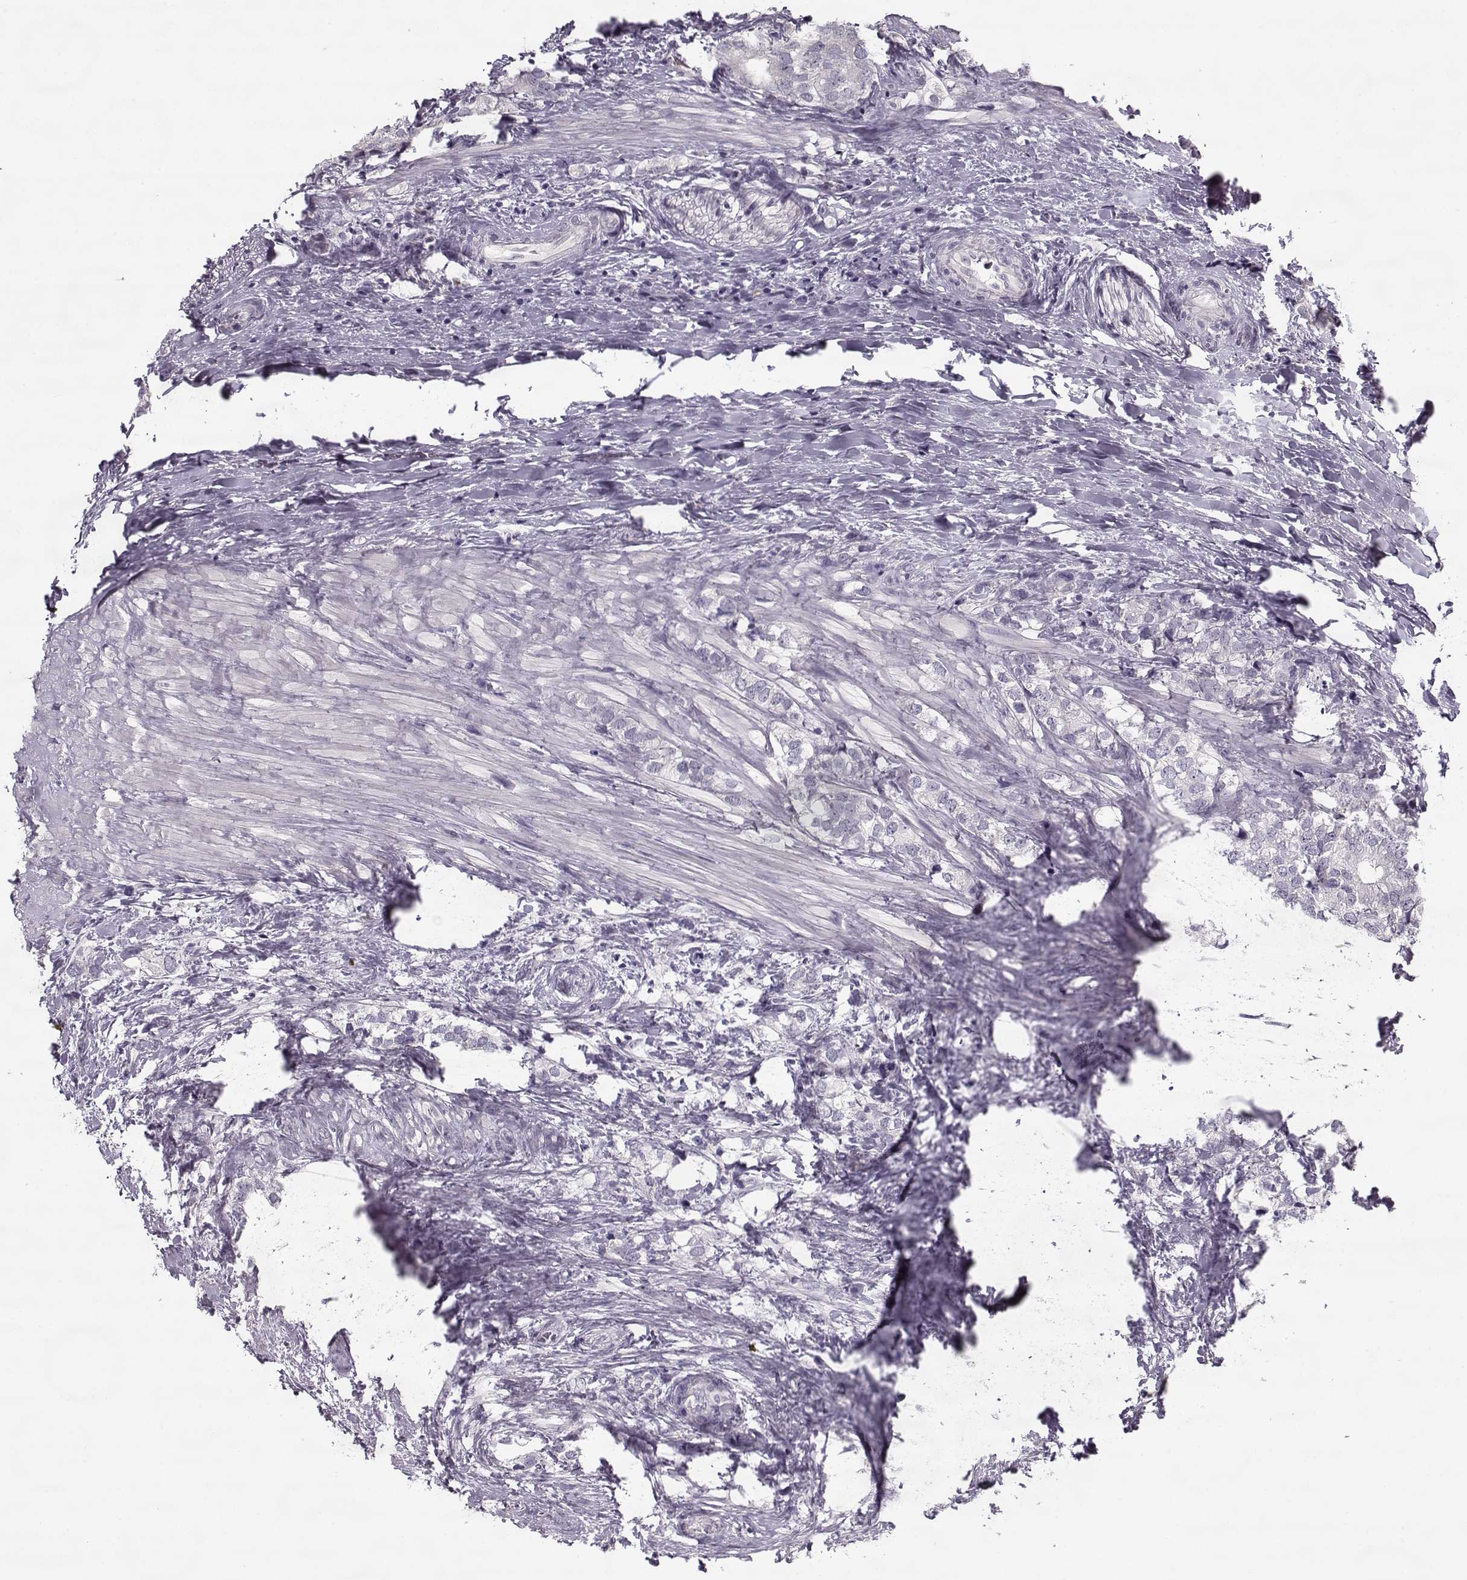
{"staining": {"intensity": "negative", "quantity": "none", "location": "none"}, "tissue": "prostate cancer", "cell_type": "Tumor cells", "image_type": "cancer", "snomed": [{"axis": "morphology", "description": "Adenocarcinoma, NOS"}, {"axis": "topography", "description": "Prostate and seminal vesicle, NOS"}], "caption": "Immunohistochemistry (IHC) of adenocarcinoma (prostate) displays no staining in tumor cells. (DAB (3,3'-diaminobenzidine) IHC, high magnification).", "gene": "ACOT11", "patient": {"sex": "male", "age": 63}}